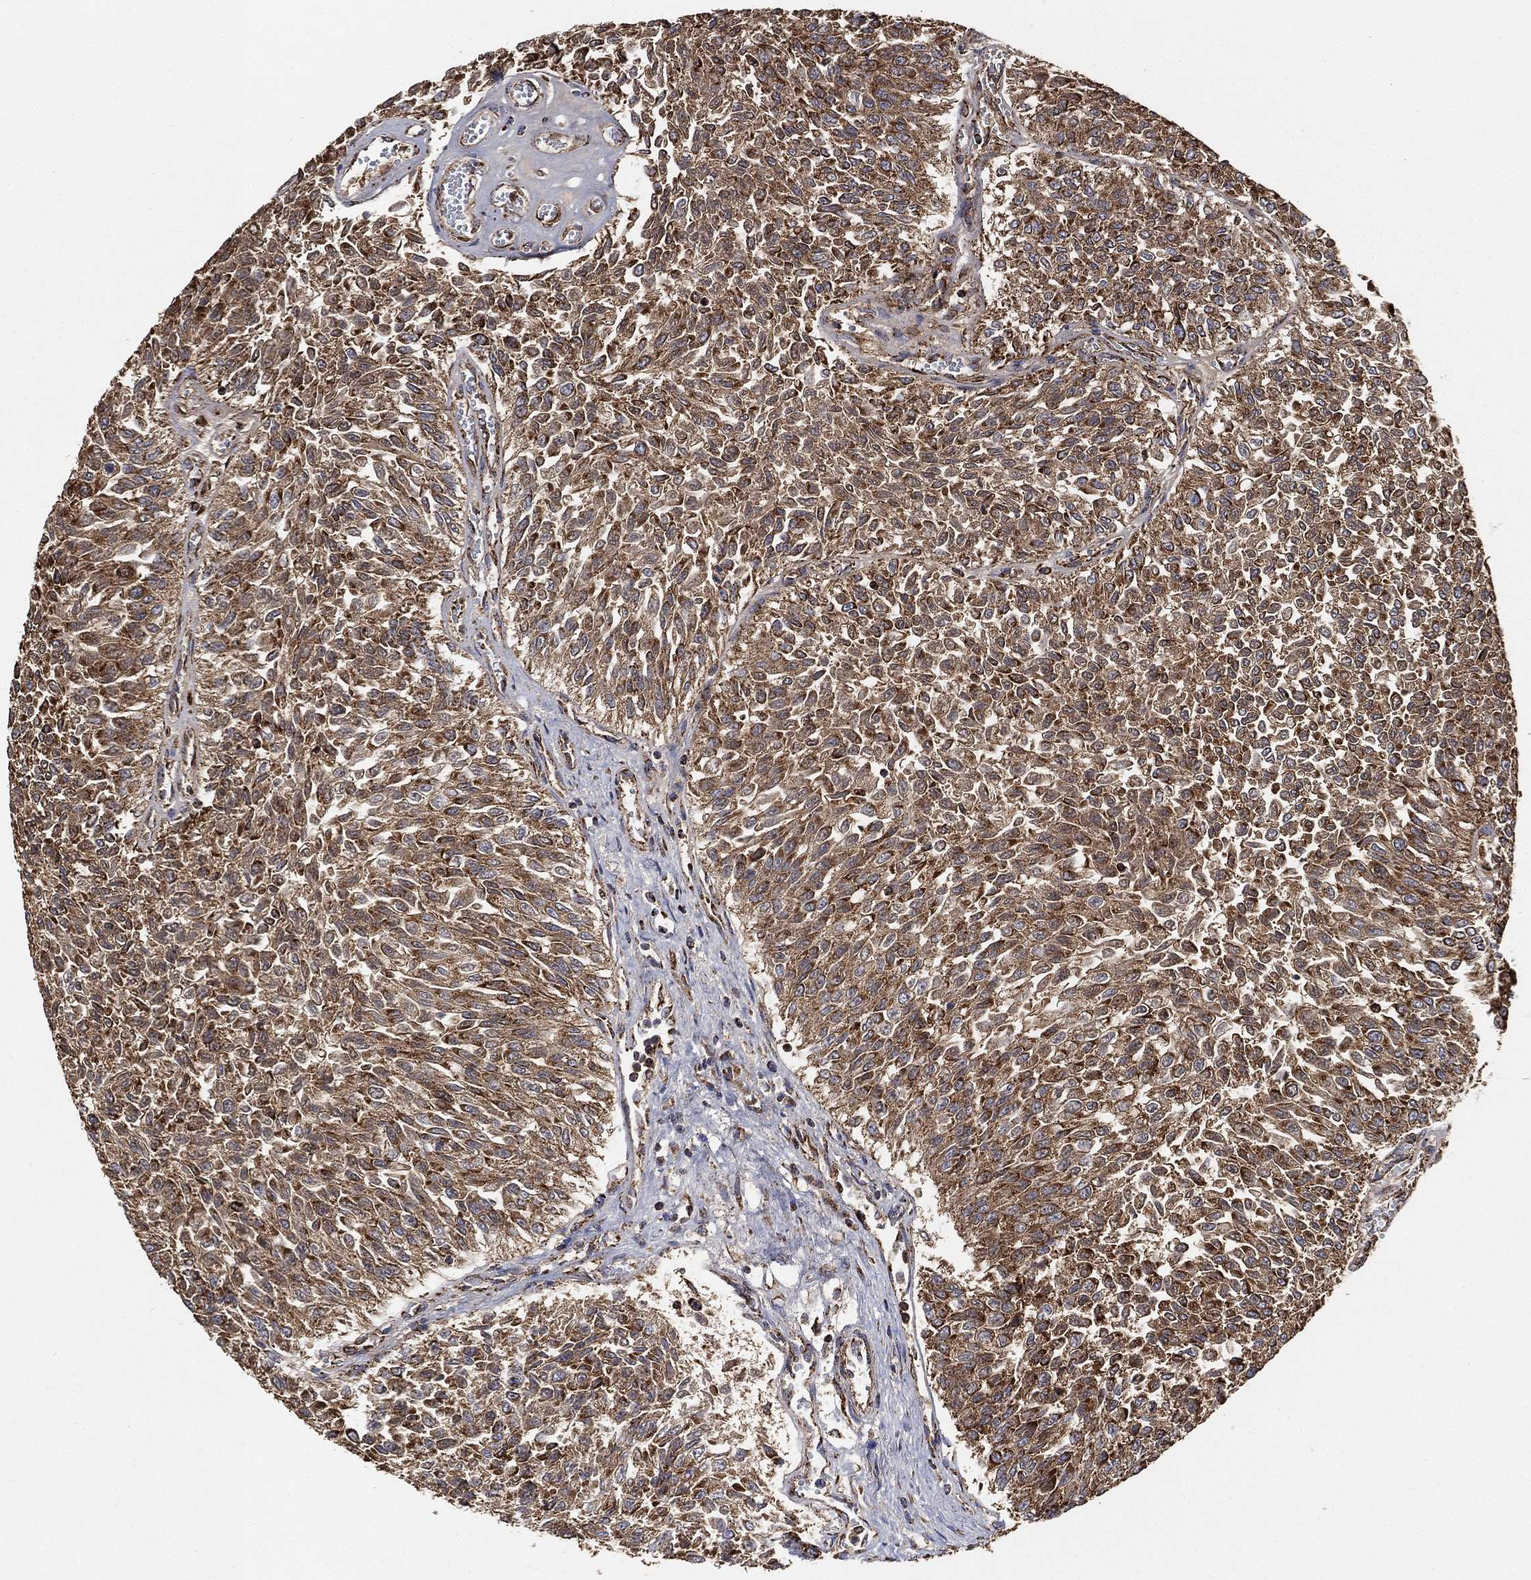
{"staining": {"intensity": "moderate", "quantity": ">75%", "location": "cytoplasmic/membranous"}, "tissue": "urothelial cancer", "cell_type": "Tumor cells", "image_type": "cancer", "snomed": [{"axis": "morphology", "description": "Urothelial carcinoma, Low grade"}, {"axis": "topography", "description": "Urinary bladder"}], "caption": "Immunohistochemical staining of low-grade urothelial carcinoma shows medium levels of moderate cytoplasmic/membranous protein staining in approximately >75% of tumor cells.", "gene": "SLC38A7", "patient": {"sex": "male", "age": 78}}